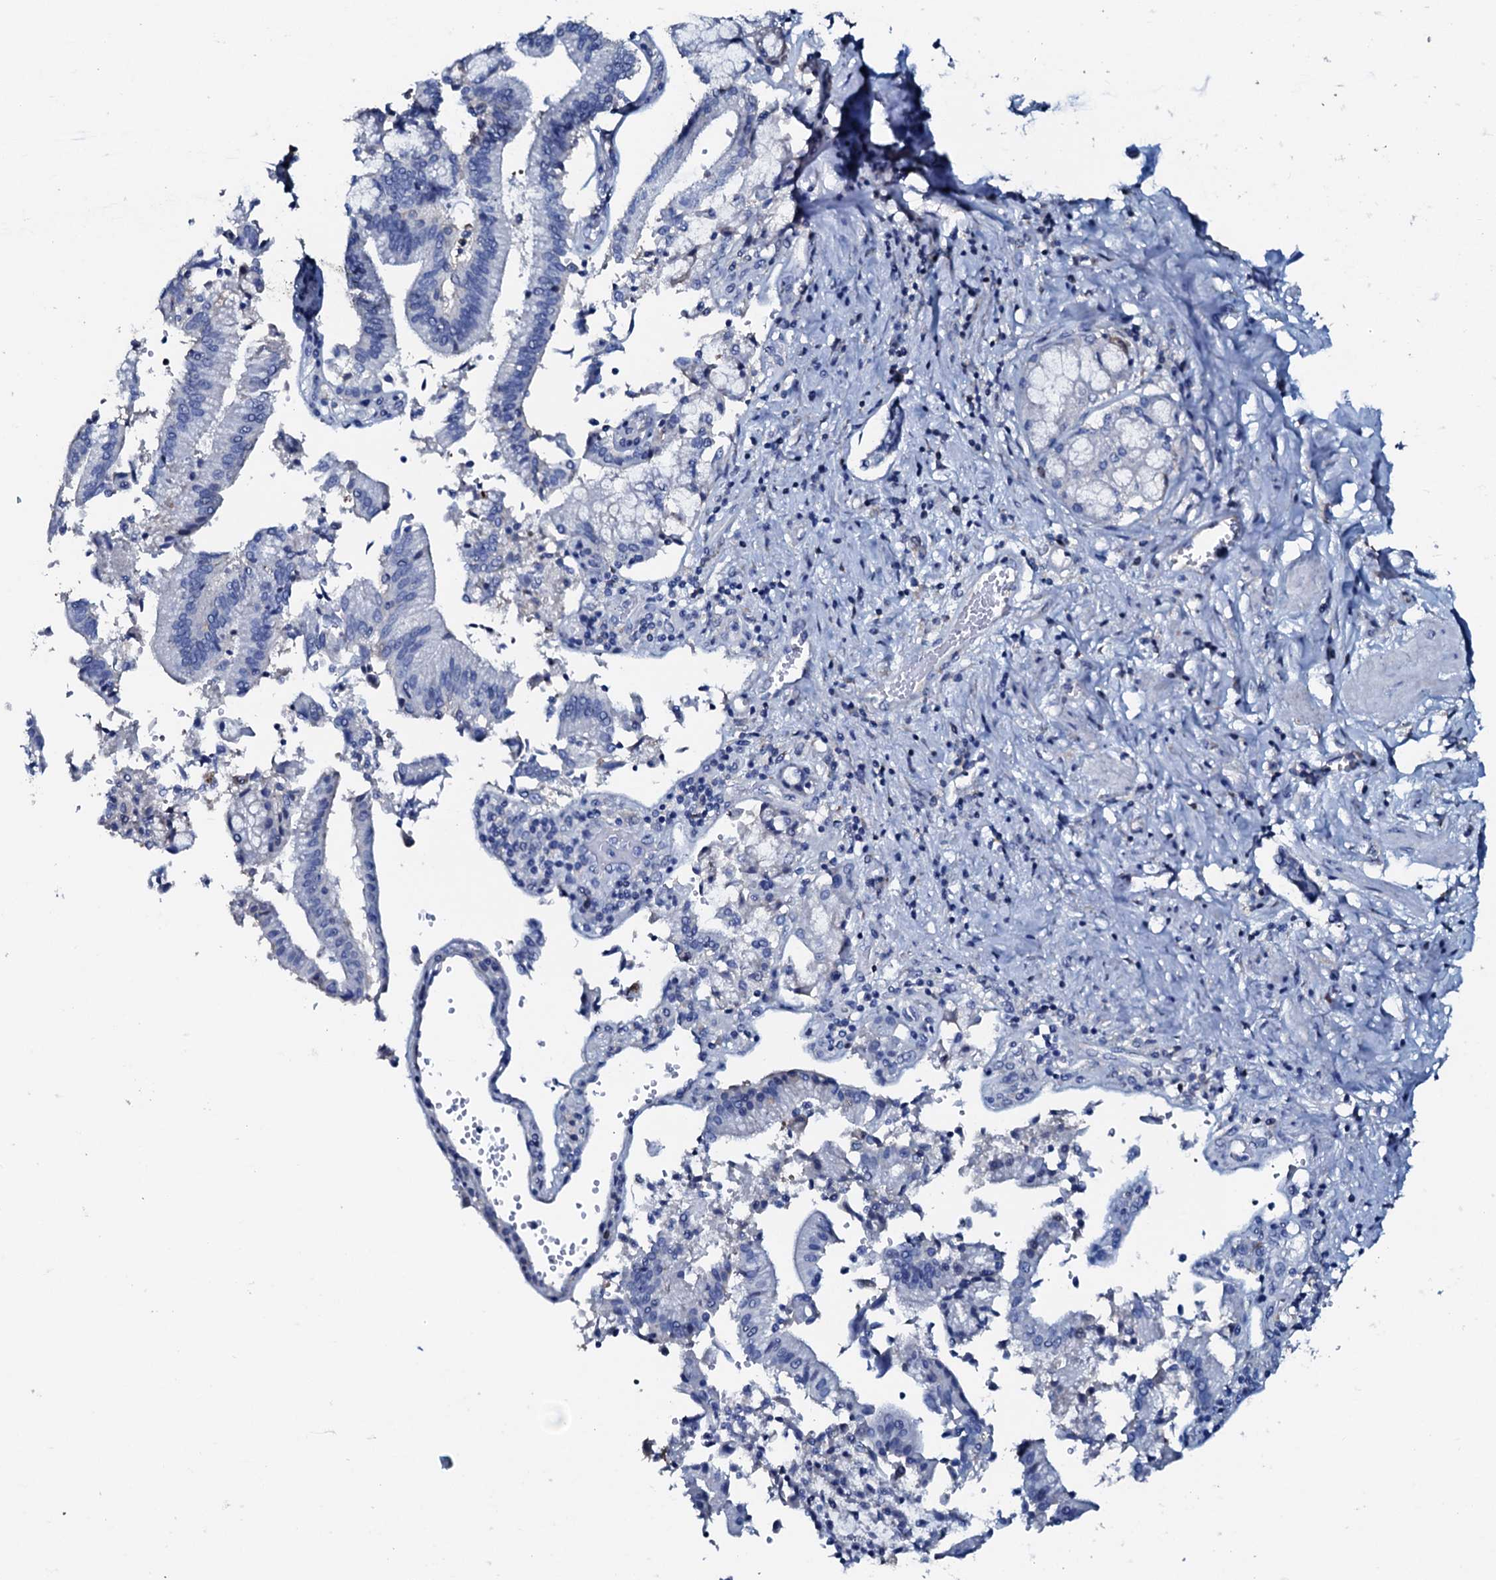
{"staining": {"intensity": "negative", "quantity": "none", "location": "none"}, "tissue": "pancreatic cancer", "cell_type": "Tumor cells", "image_type": "cancer", "snomed": [{"axis": "morphology", "description": "Adenocarcinoma, NOS"}, {"axis": "topography", "description": "Pancreas"}], "caption": "Pancreatic cancer (adenocarcinoma) was stained to show a protein in brown. There is no significant expression in tumor cells.", "gene": "AMER2", "patient": {"sex": "male", "age": 46}}